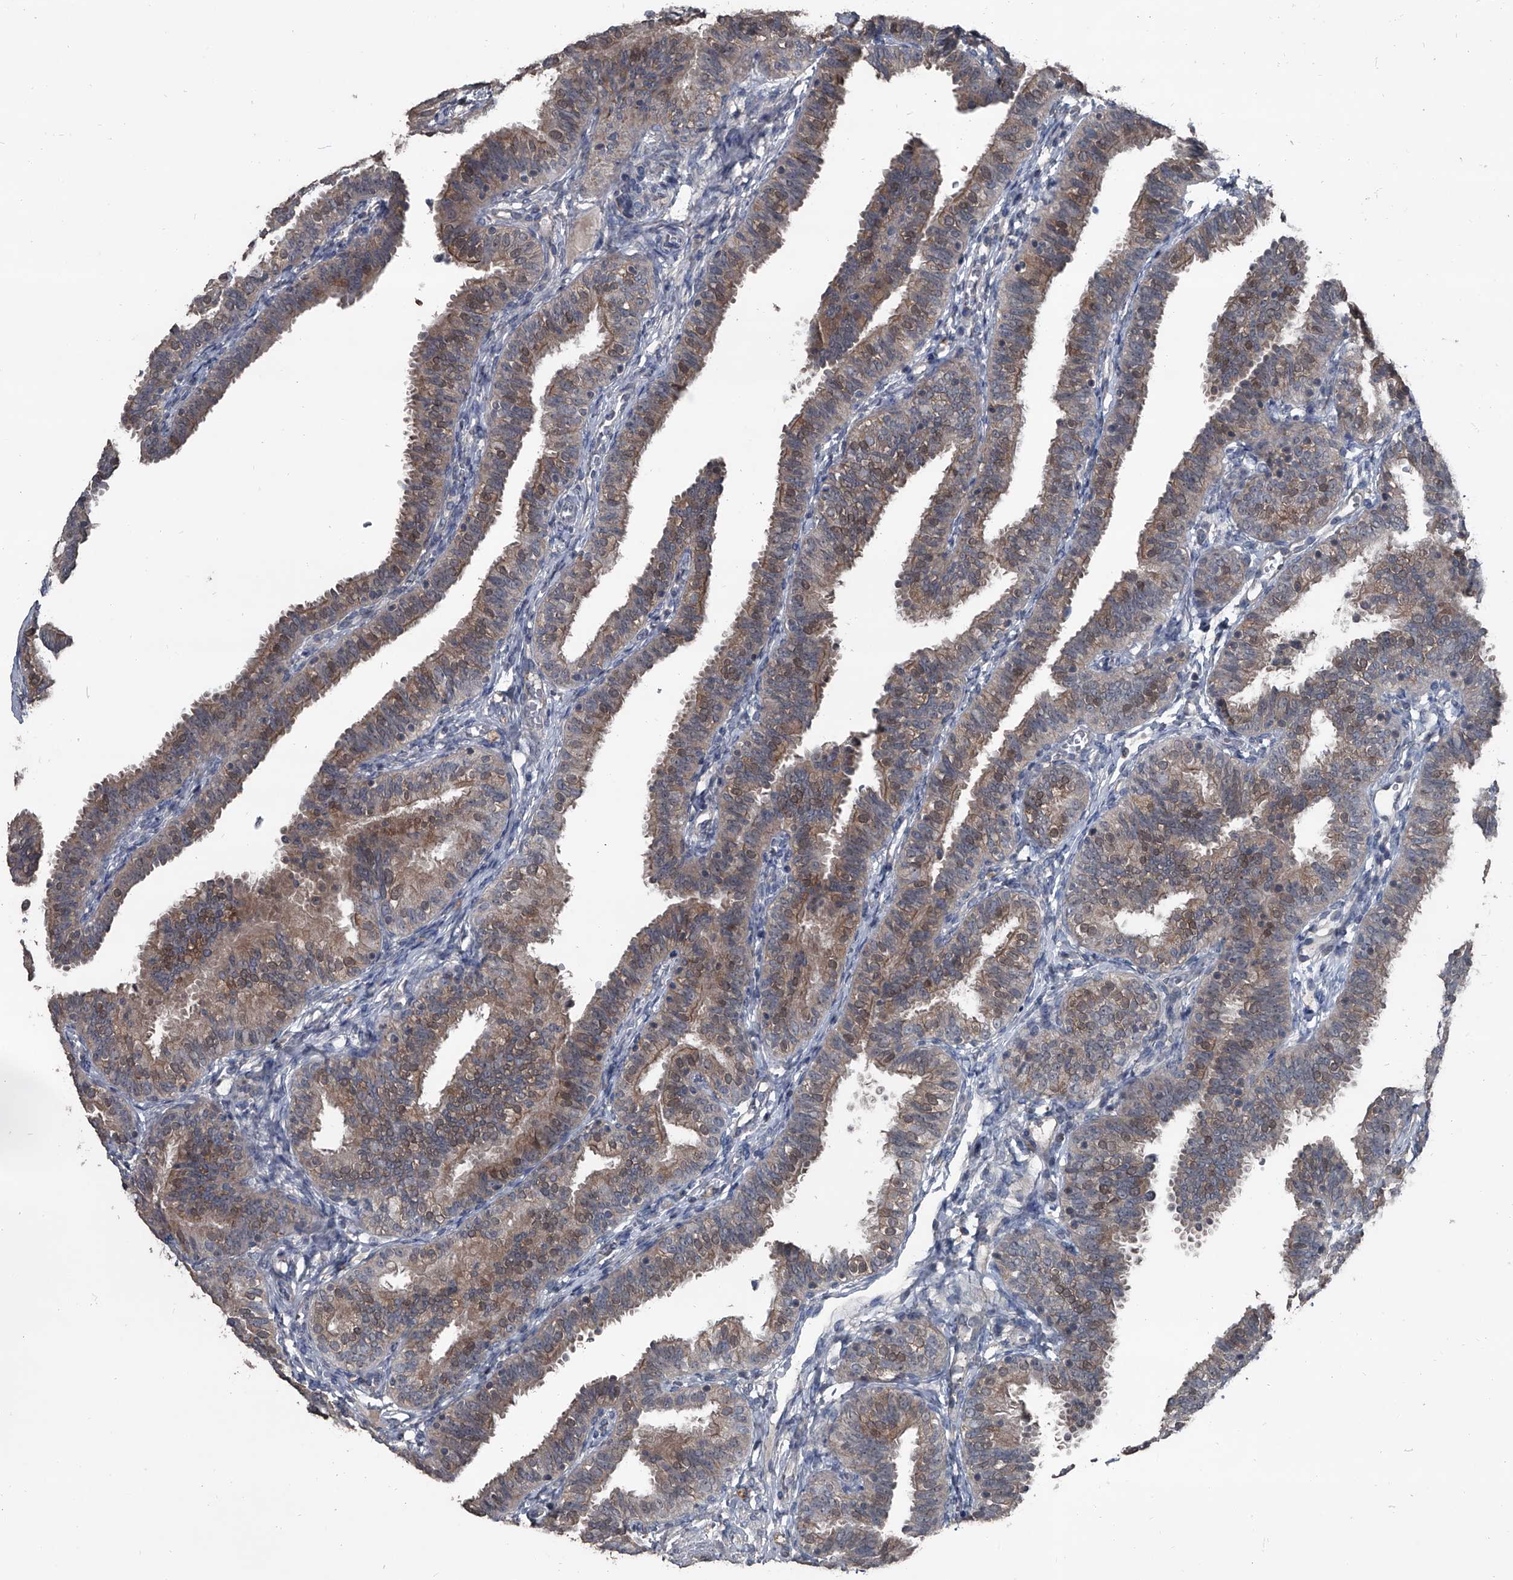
{"staining": {"intensity": "weak", "quantity": "25%-75%", "location": "cytoplasmic/membranous,nuclear"}, "tissue": "fallopian tube", "cell_type": "Glandular cells", "image_type": "normal", "snomed": [{"axis": "morphology", "description": "Normal tissue, NOS"}, {"axis": "topography", "description": "Fallopian tube"}], "caption": "Glandular cells display low levels of weak cytoplasmic/membranous,nuclear expression in about 25%-75% of cells in benign fallopian tube.", "gene": "OARD1", "patient": {"sex": "female", "age": 35}}